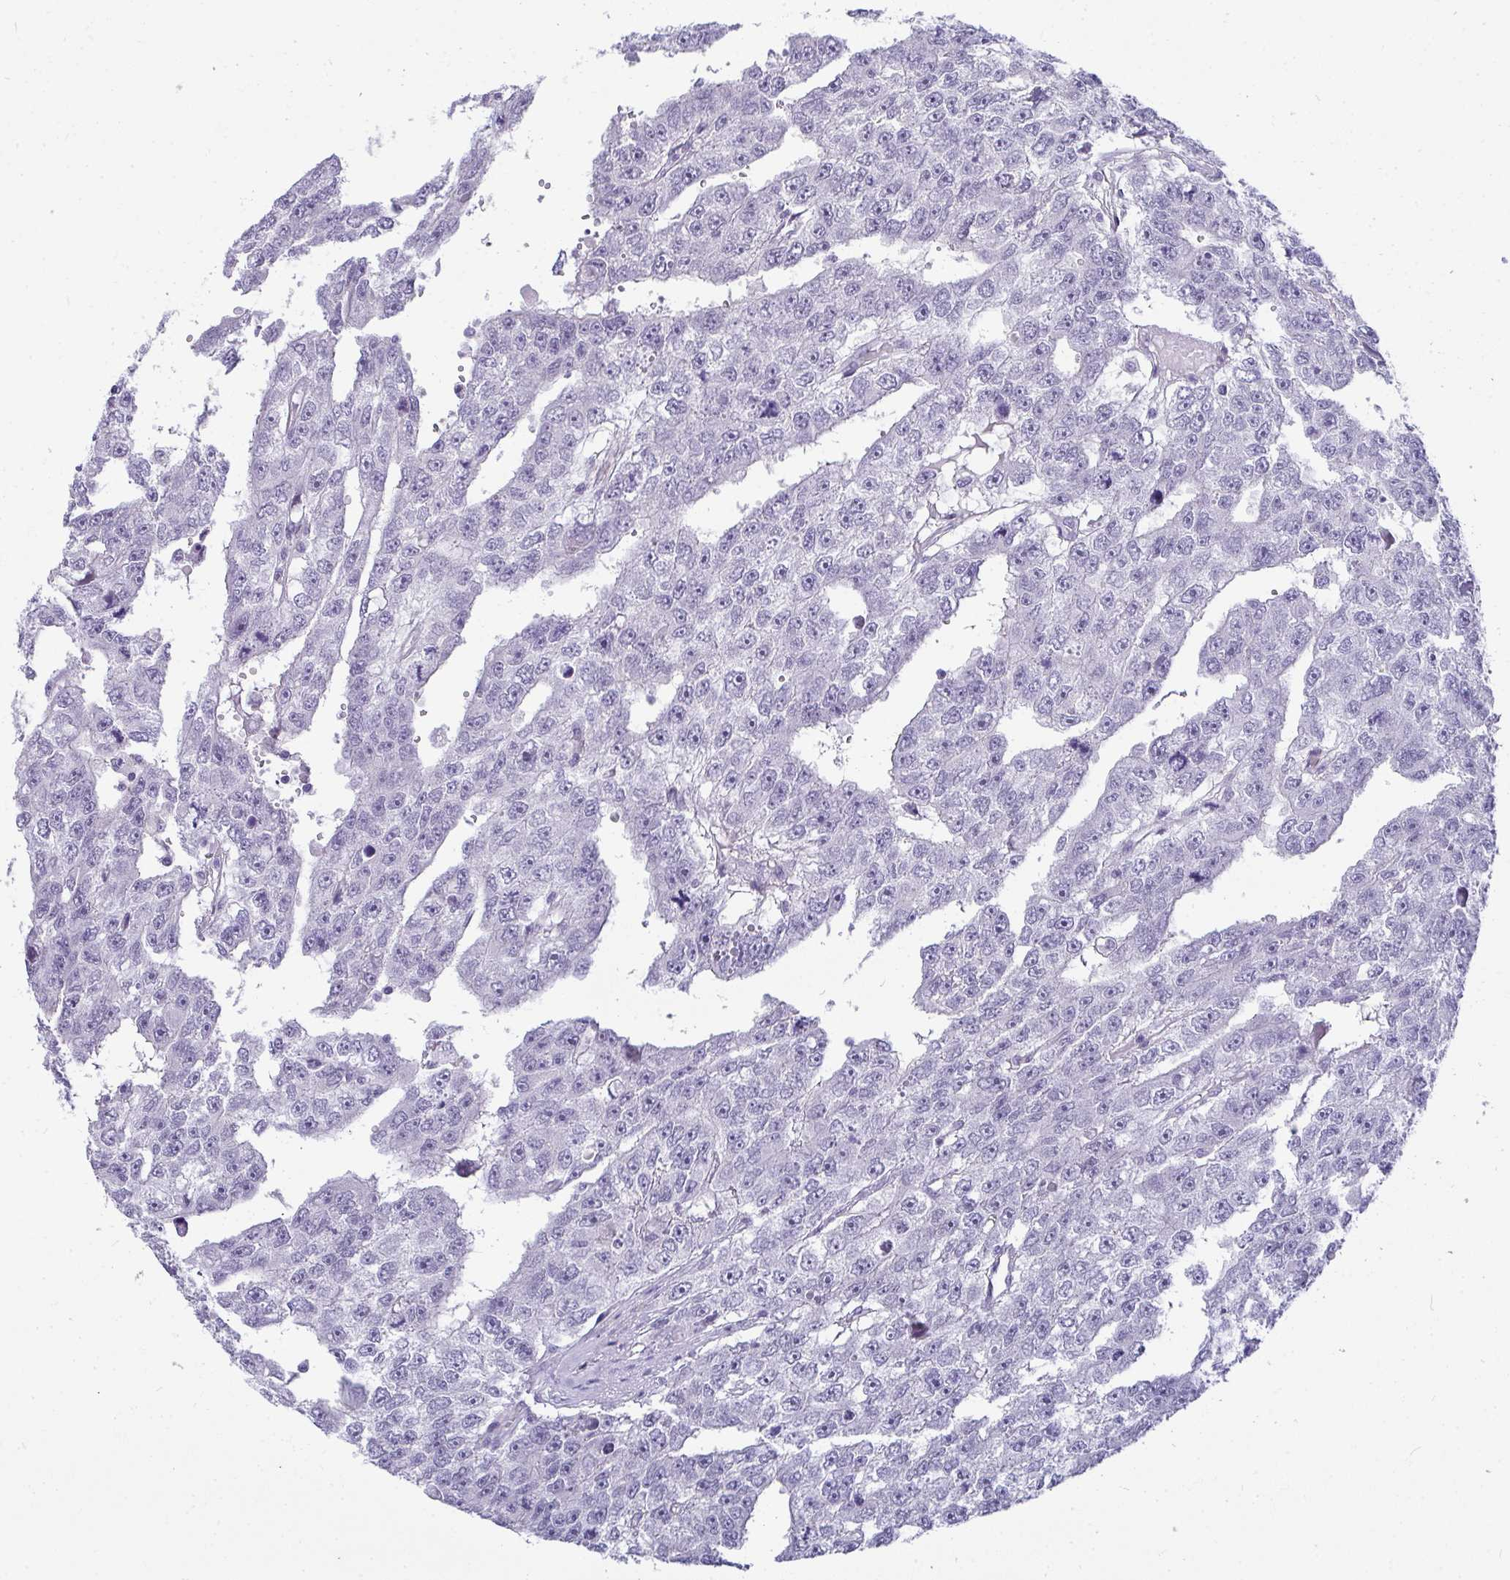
{"staining": {"intensity": "negative", "quantity": "none", "location": "none"}, "tissue": "testis cancer", "cell_type": "Tumor cells", "image_type": "cancer", "snomed": [{"axis": "morphology", "description": "Carcinoma, Embryonal, NOS"}, {"axis": "topography", "description": "Testis"}], "caption": "High magnification brightfield microscopy of embryonal carcinoma (testis) stained with DAB (brown) and counterstained with hematoxylin (blue): tumor cells show no significant expression. (Stains: DAB immunohistochemistry with hematoxylin counter stain, Microscopy: brightfield microscopy at high magnification).", "gene": "AK5", "patient": {"sex": "male", "age": 20}}